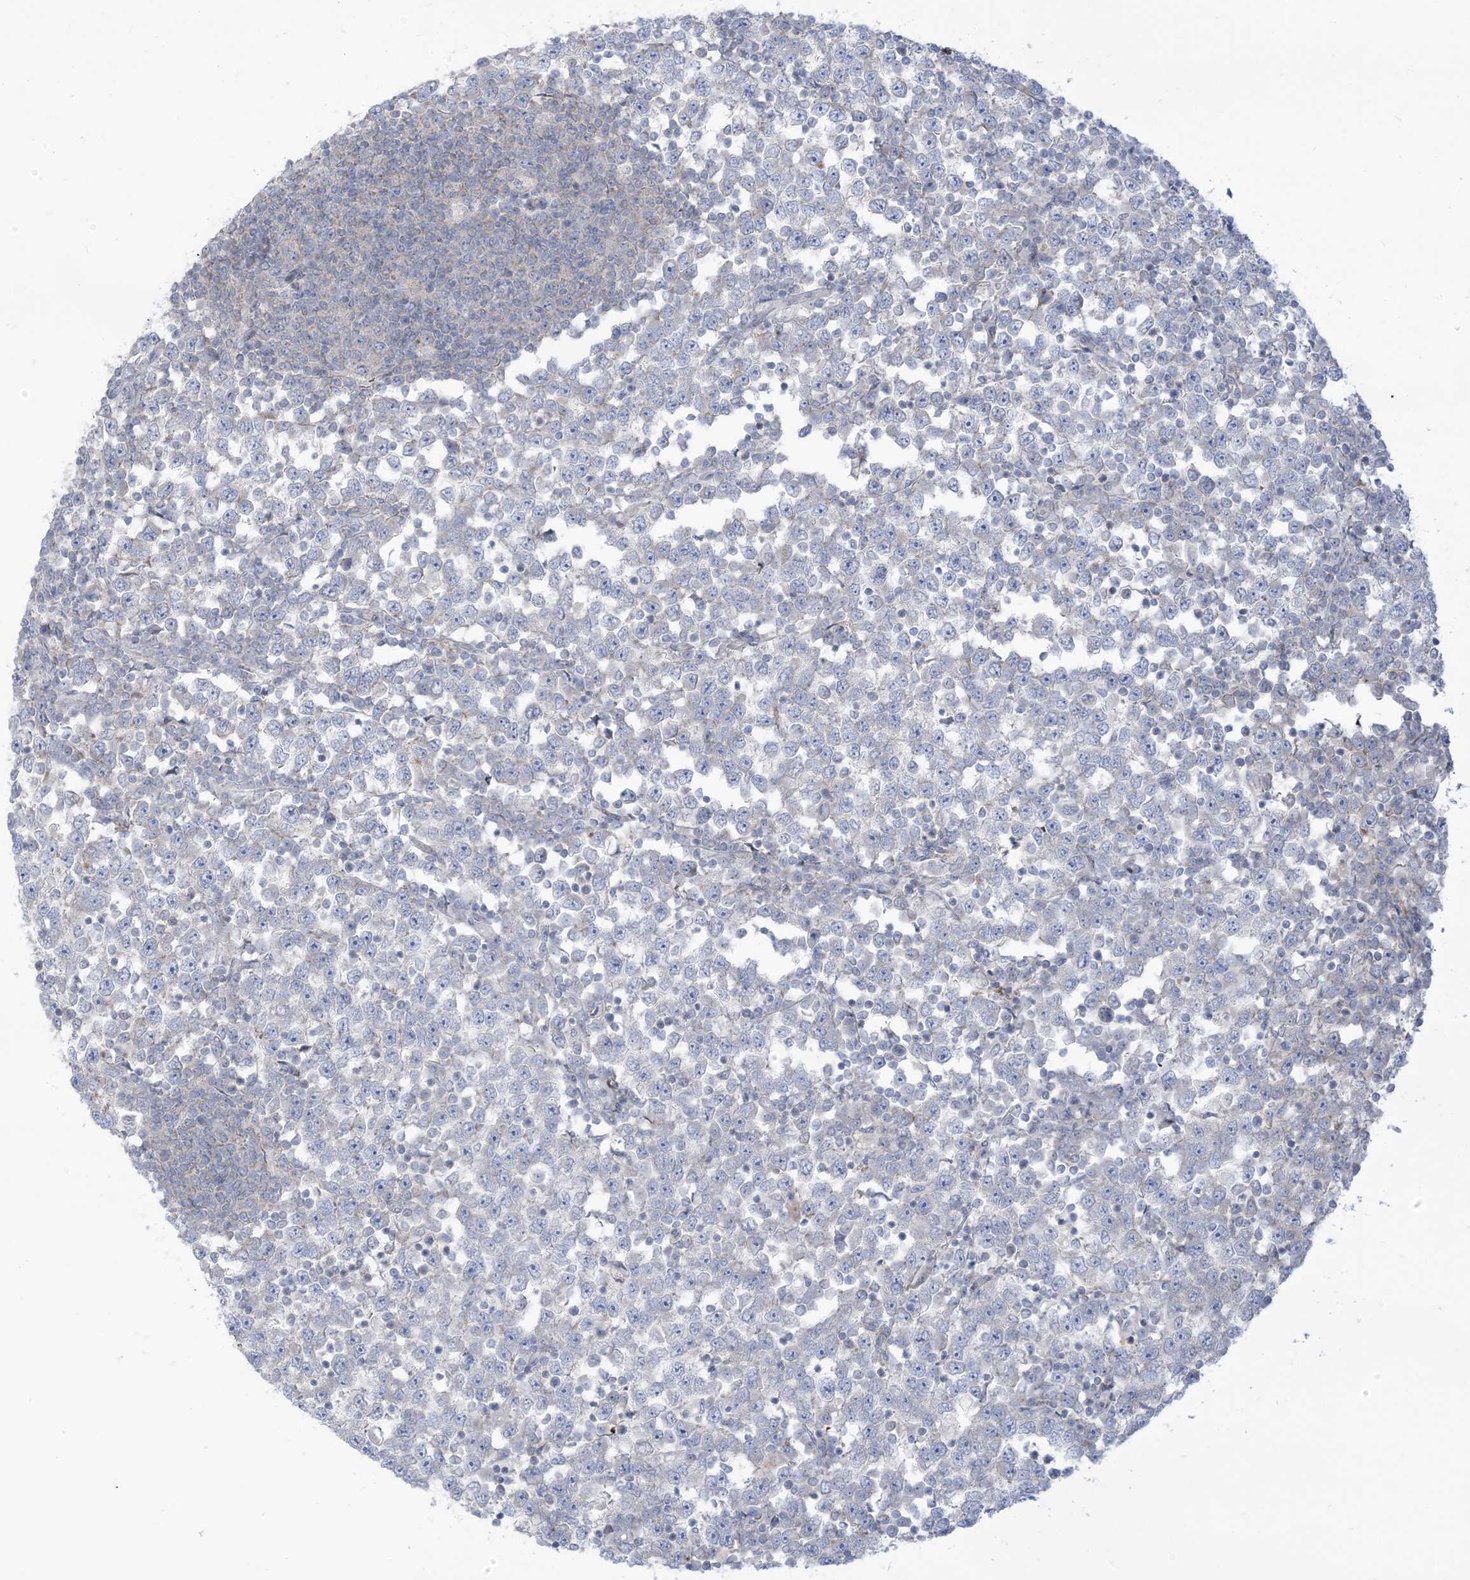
{"staining": {"intensity": "negative", "quantity": "none", "location": "none"}, "tissue": "testis cancer", "cell_type": "Tumor cells", "image_type": "cancer", "snomed": [{"axis": "morphology", "description": "Seminoma, NOS"}, {"axis": "topography", "description": "Testis"}], "caption": "An image of testis seminoma stained for a protein reveals no brown staining in tumor cells.", "gene": "AFTPH", "patient": {"sex": "male", "age": 65}}